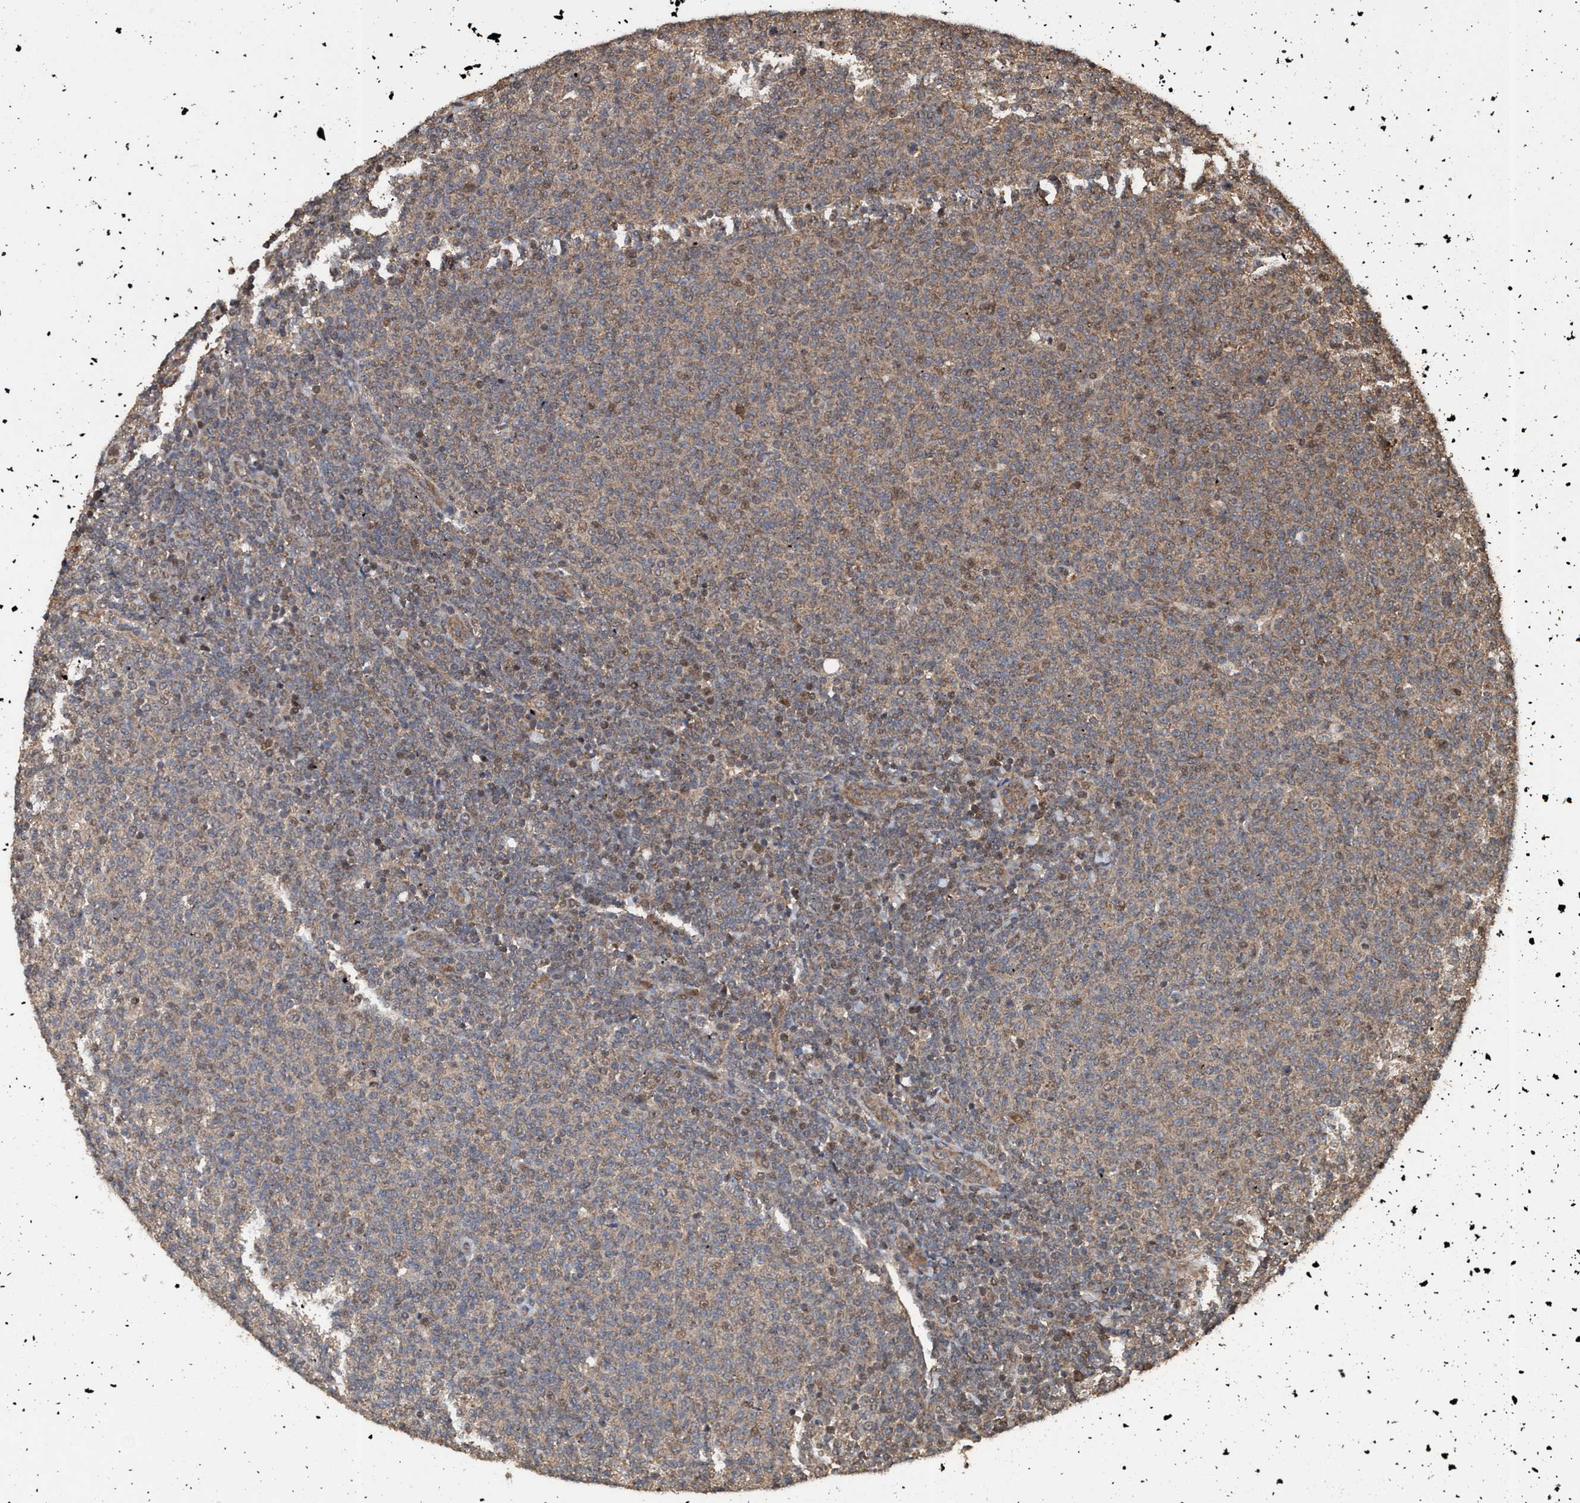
{"staining": {"intensity": "weak", "quantity": ">75%", "location": "cytoplasmic/membranous,nuclear"}, "tissue": "lymphoma", "cell_type": "Tumor cells", "image_type": "cancer", "snomed": [{"axis": "morphology", "description": "Malignant lymphoma, non-Hodgkin's type, Low grade"}, {"axis": "topography", "description": "Lymph node"}], "caption": "Malignant lymphoma, non-Hodgkin's type (low-grade) stained for a protein demonstrates weak cytoplasmic/membranous and nuclear positivity in tumor cells.", "gene": "TRPC7", "patient": {"sex": "male", "age": 66}}